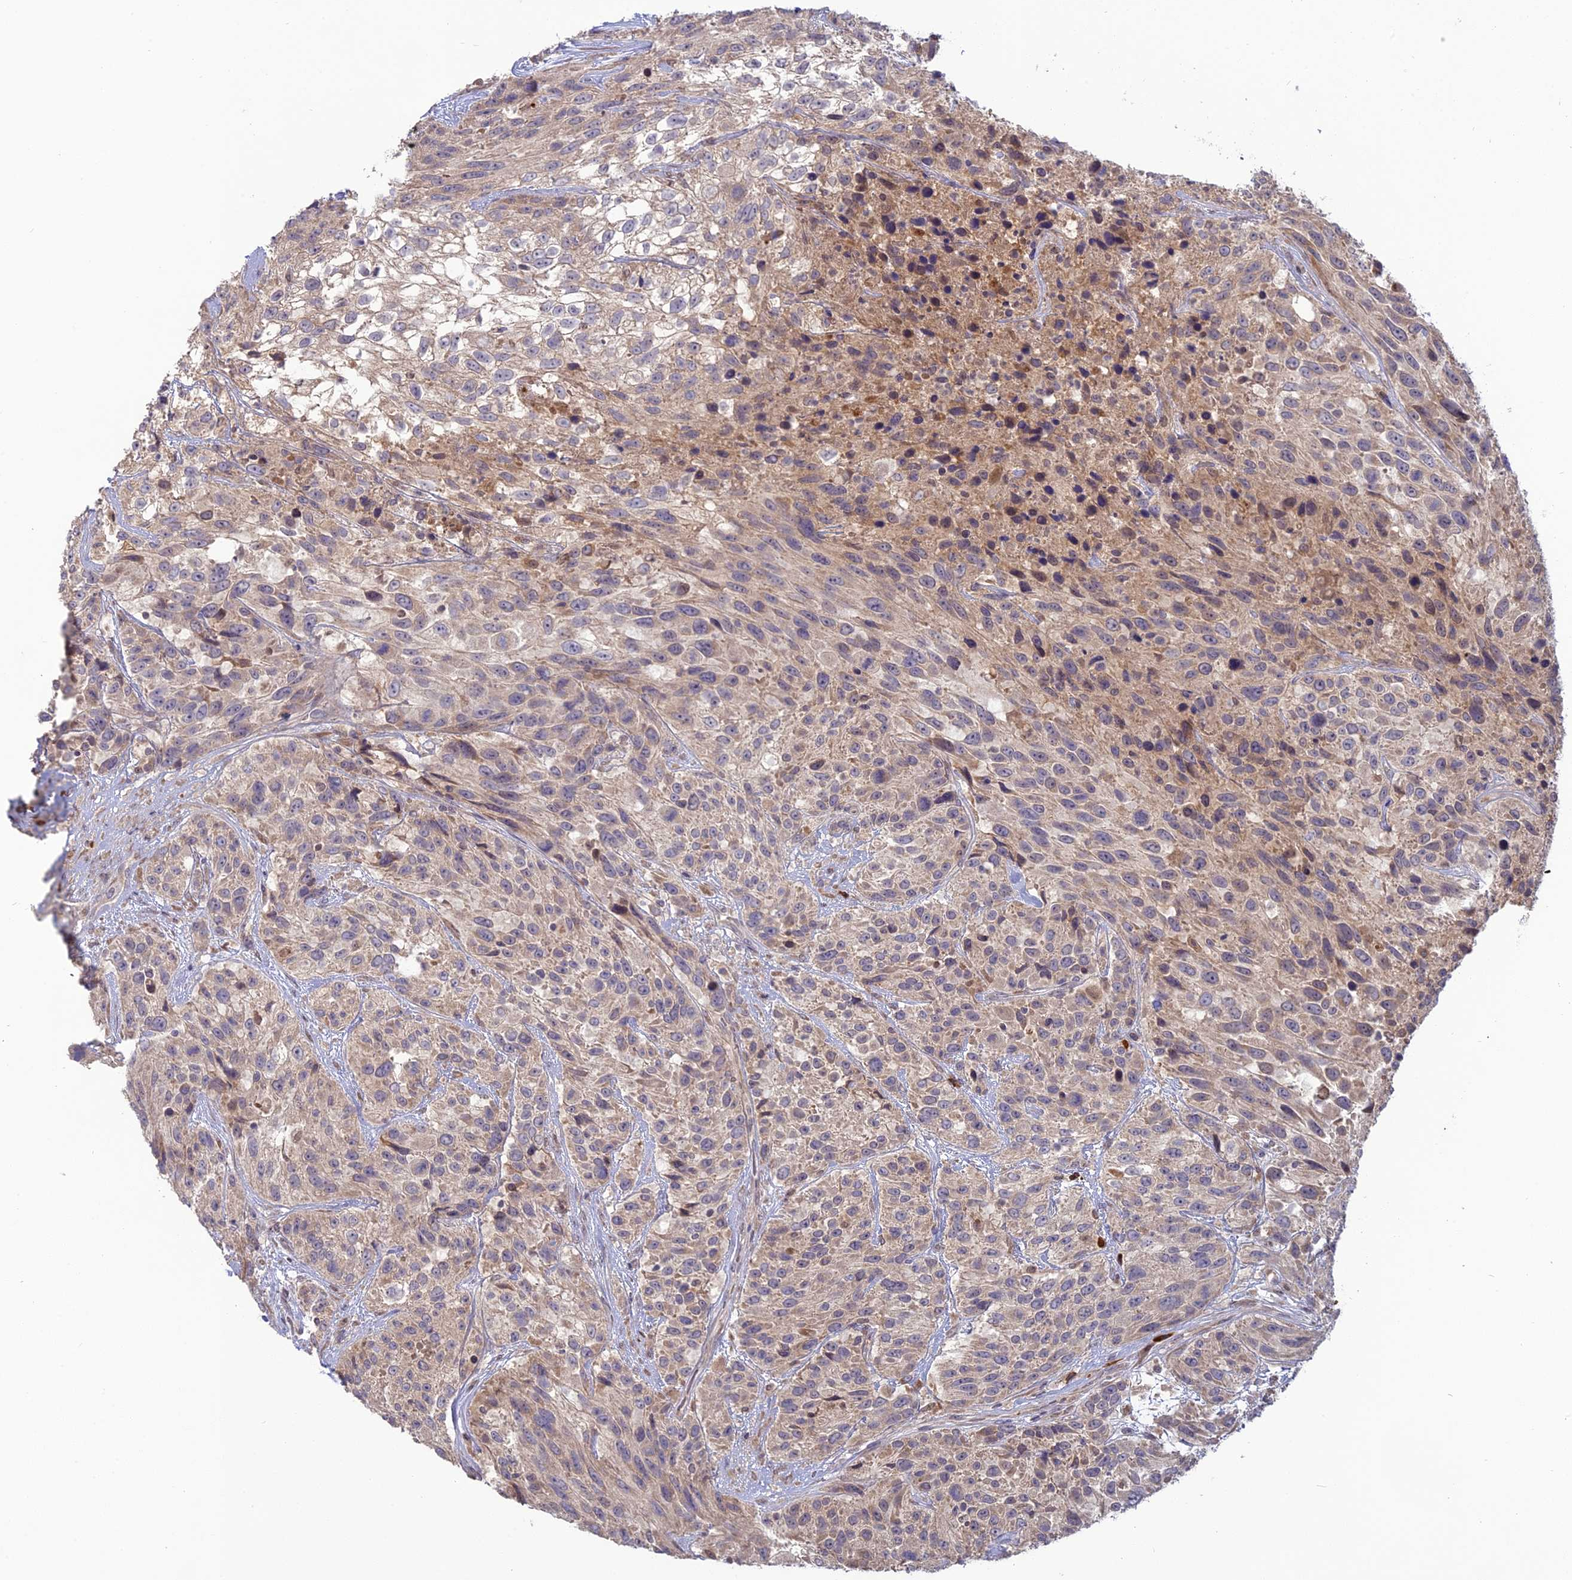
{"staining": {"intensity": "weak", "quantity": ">75%", "location": "cytoplasmic/membranous"}, "tissue": "urothelial cancer", "cell_type": "Tumor cells", "image_type": "cancer", "snomed": [{"axis": "morphology", "description": "Urothelial carcinoma, High grade"}, {"axis": "topography", "description": "Urinary bladder"}], "caption": "Brown immunohistochemical staining in human high-grade urothelial carcinoma exhibits weak cytoplasmic/membranous staining in about >75% of tumor cells.", "gene": "TMEM208", "patient": {"sex": "female", "age": 70}}